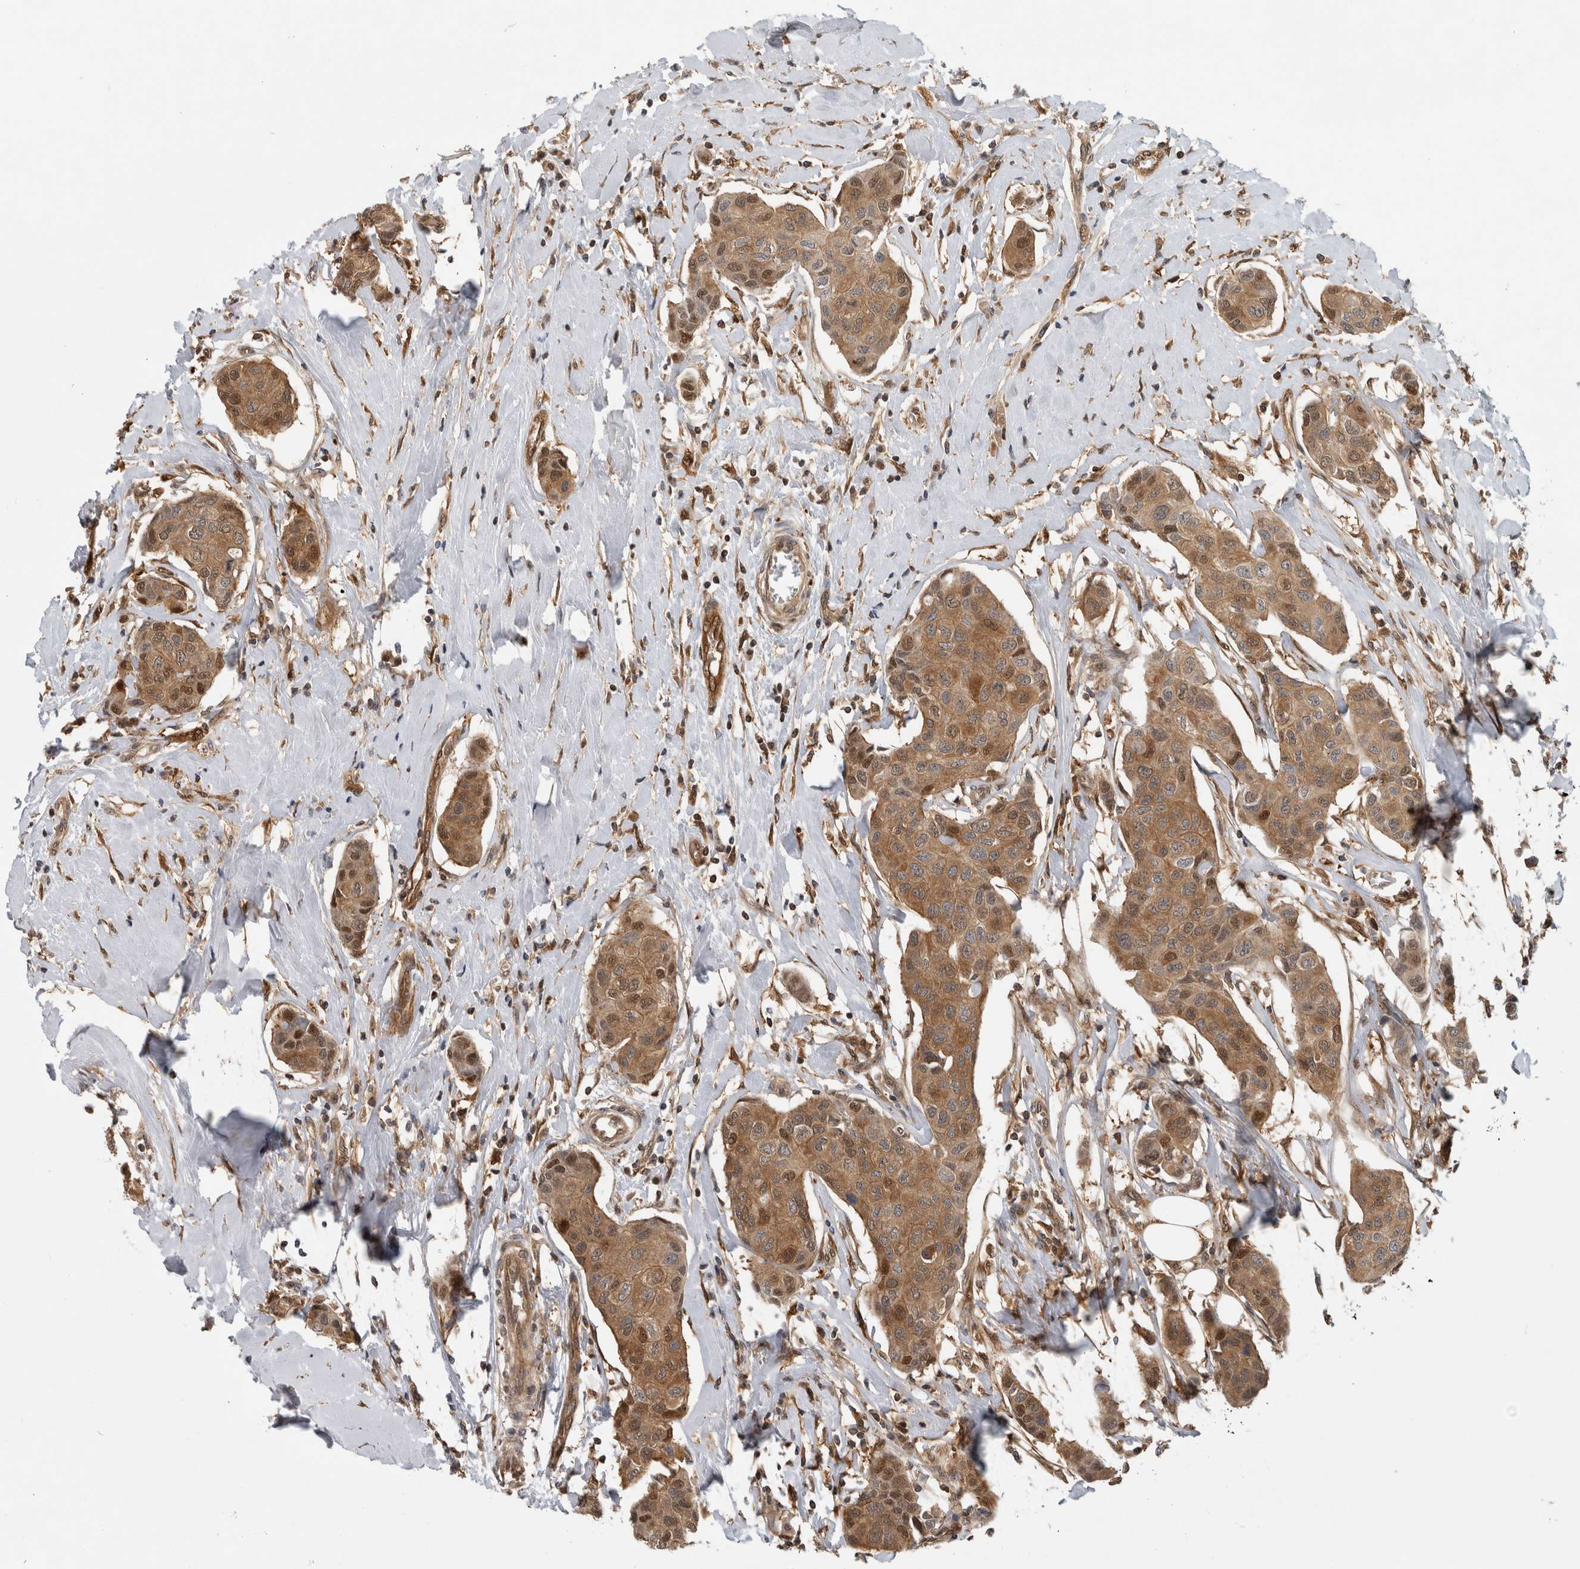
{"staining": {"intensity": "moderate", "quantity": ">75%", "location": "cytoplasmic/membranous,nuclear"}, "tissue": "breast cancer", "cell_type": "Tumor cells", "image_type": "cancer", "snomed": [{"axis": "morphology", "description": "Duct carcinoma"}, {"axis": "topography", "description": "Breast"}], "caption": "This is an image of immunohistochemistry (IHC) staining of breast cancer, which shows moderate positivity in the cytoplasmic/membranous and nuclear of tumor cells.", "gene": "ASTN2", "patient": {"sex": "female", "age": 80}}